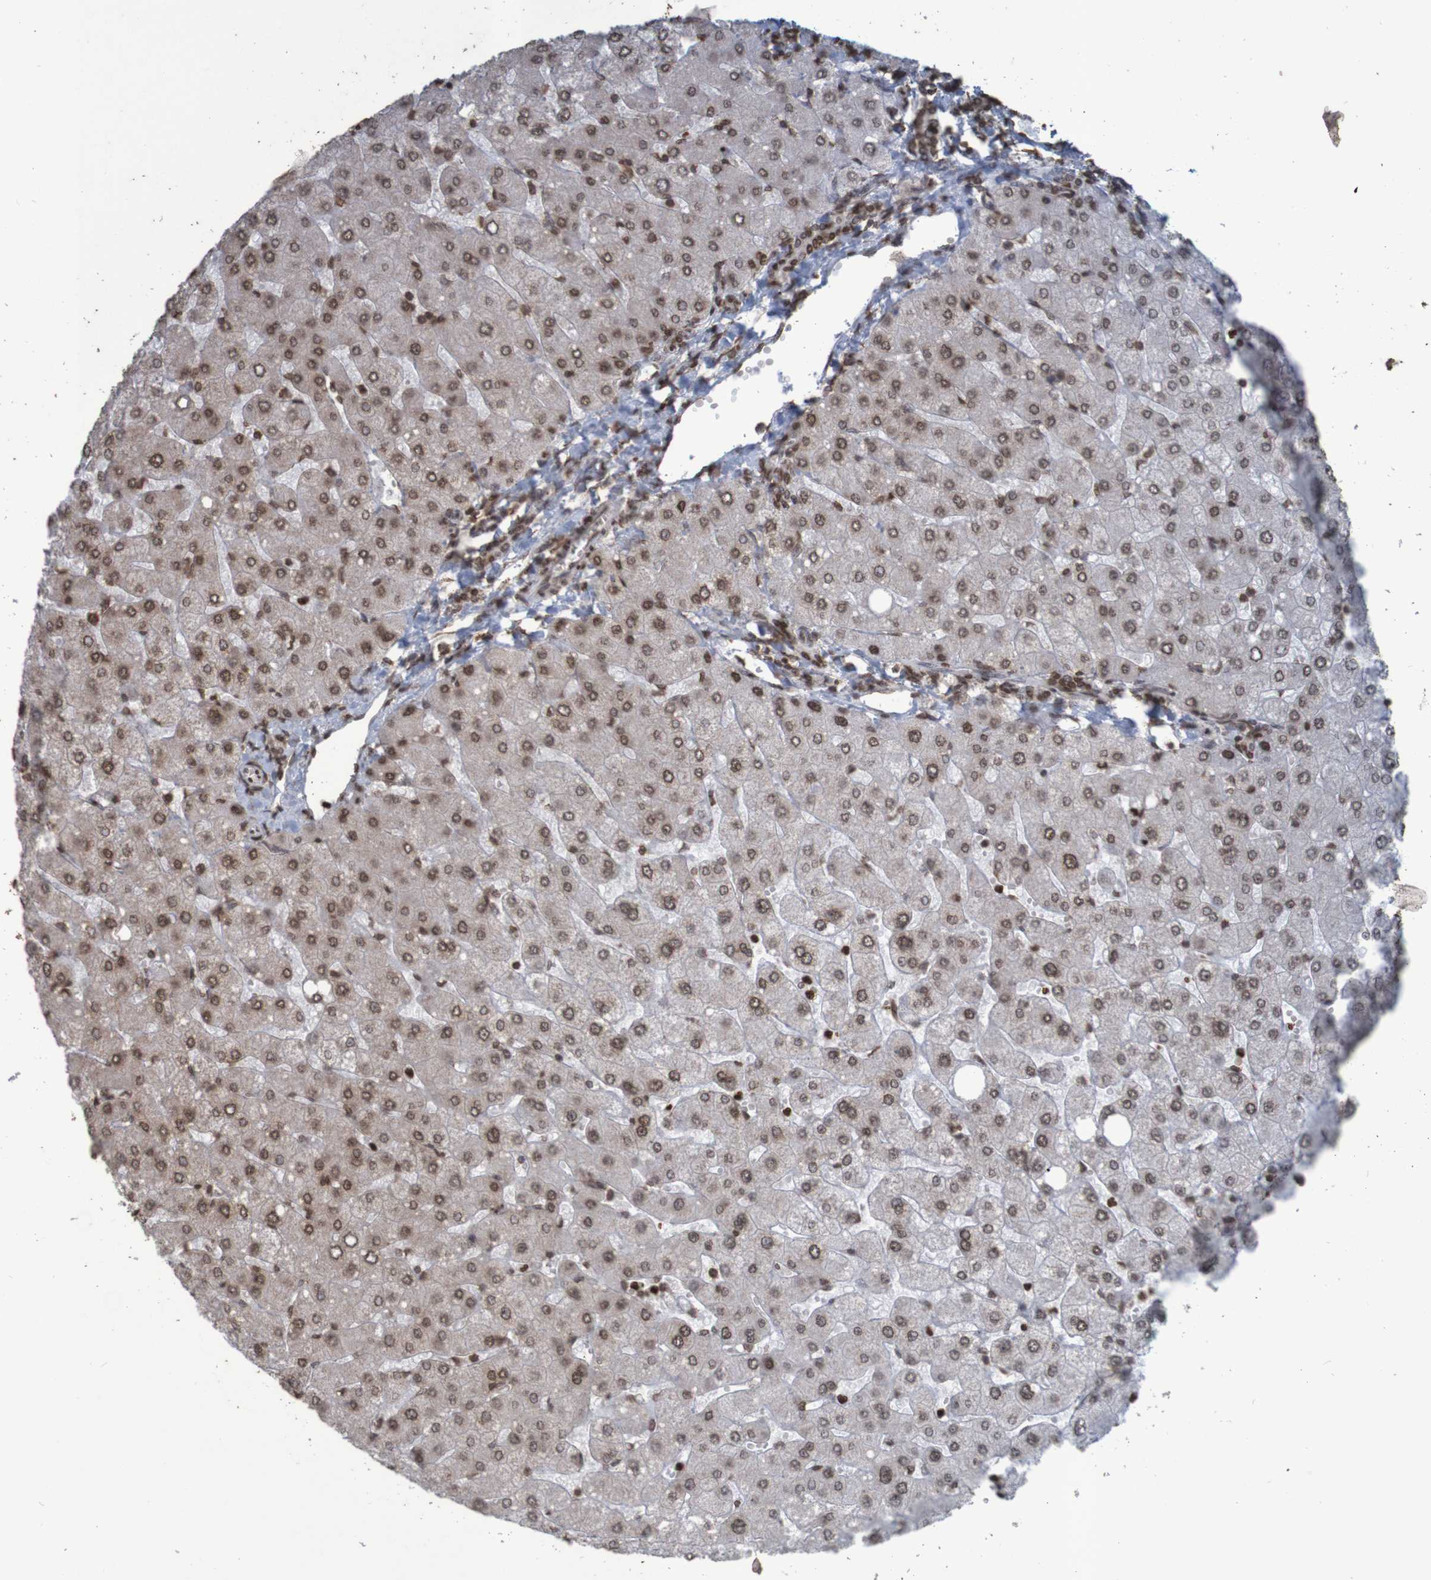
{"staining": {"intensity": "strong", "quantity": ">75%", "location": "nuclear"}, "tissue": "liver", "cell_type": "Cholangiocytes", "image_type": "normal", "snomed": [{"axis": "morphology", "description": "Normal tissue, NOS"}, {"axis": "topography", "description": "Liver"}], "caption": "Strong nuclear staining is seen in approximately >75% of cholangiocytes in benign liver. The protein is stained brown, and the nuclei are stained in blue (DAB (3,3'-diaminobenzidine) IHC with brightfield microscopy, high magnification).", "gene": "GFI1", "patient": {"sex": "male", "age": 55}}